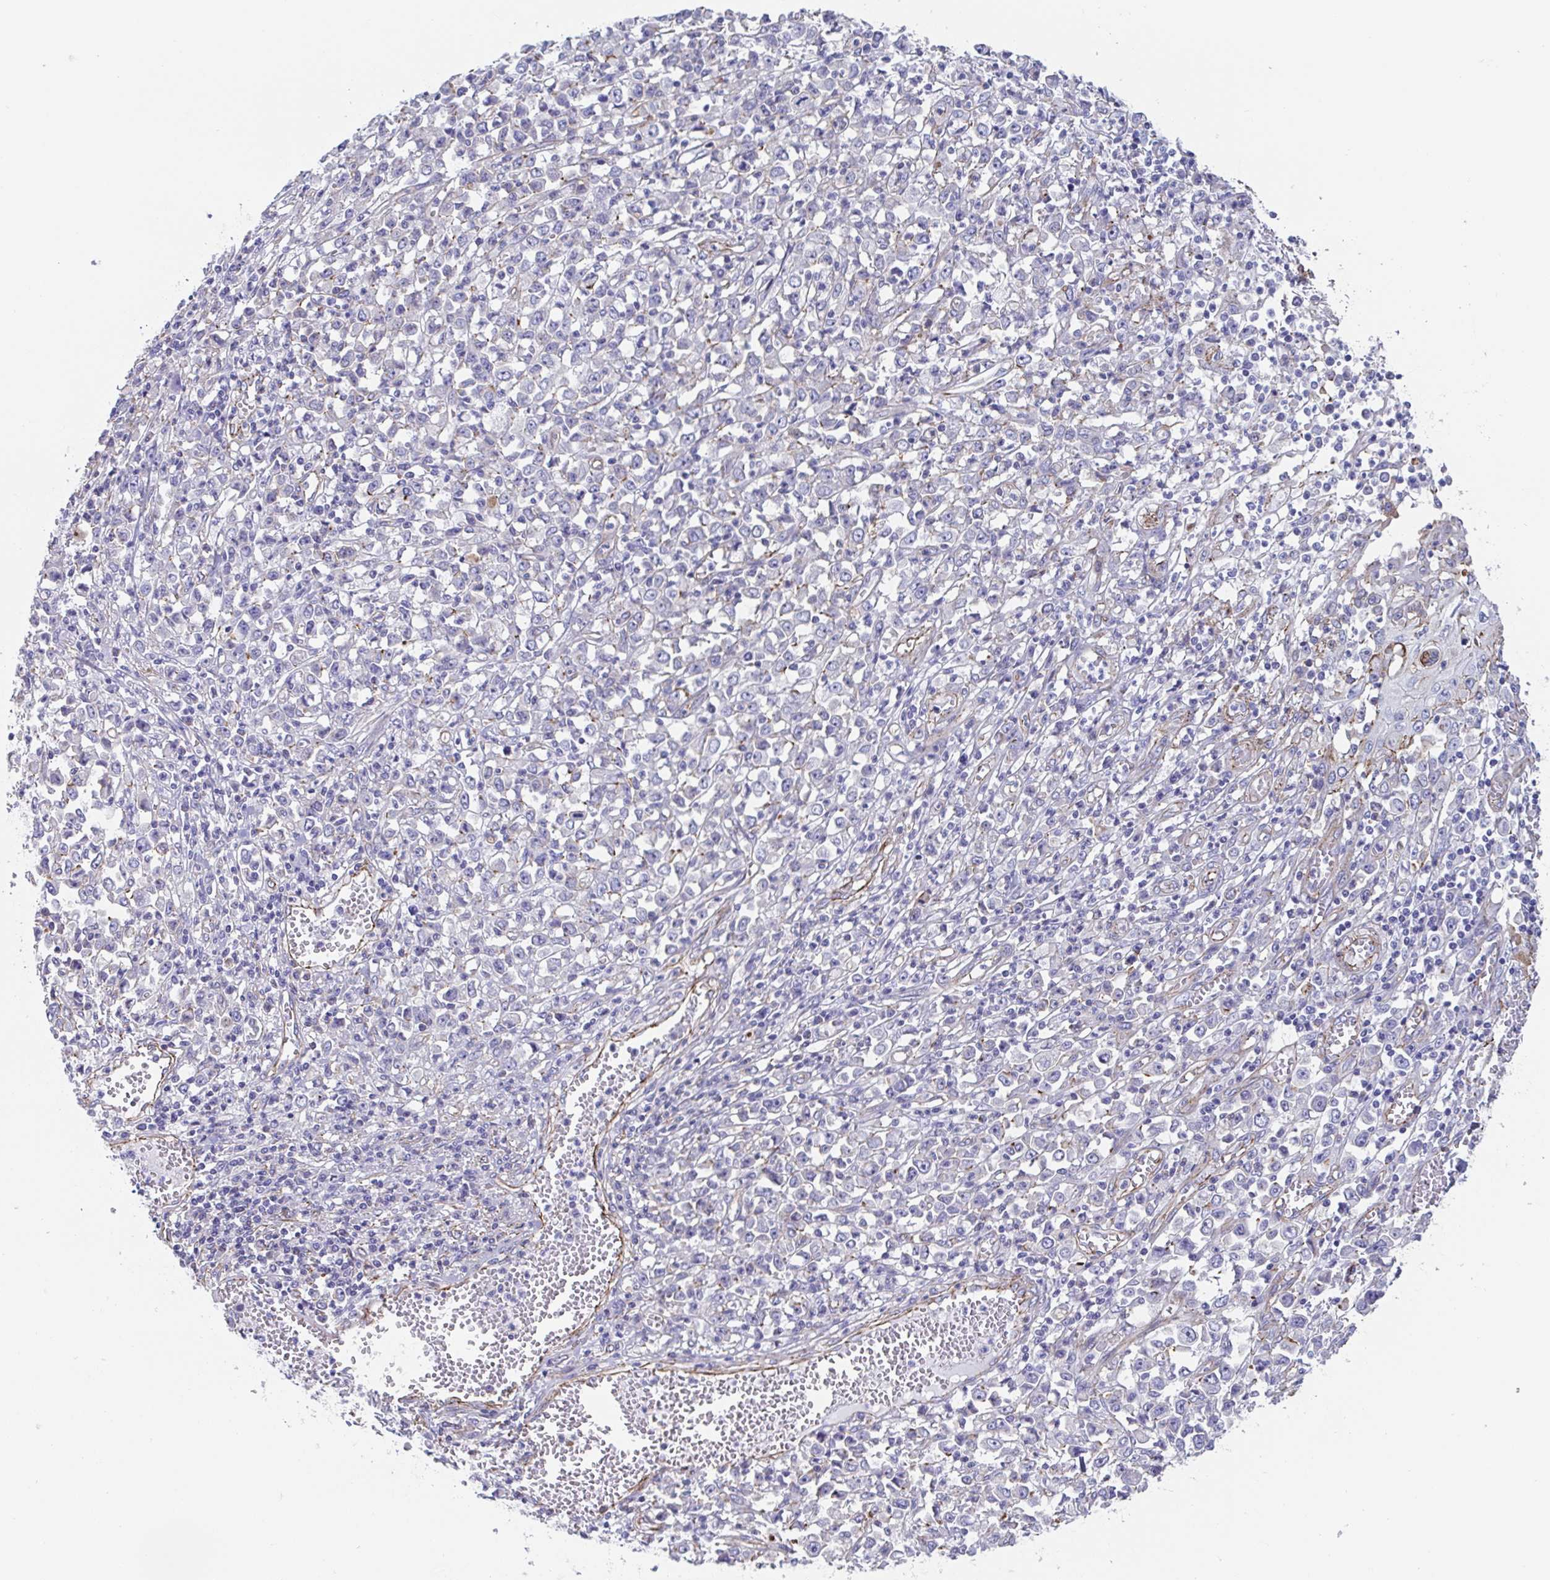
{"staining": {"intensity": "negative", "quantity": "none", "location": "none"}, "tissue": "stomach cancer", "cell_type": "Tumor cells", "image_type": "cancer", "snomed": [{"axis": "morphology", "description": "Adenocarcinoma, NOS"}, {"axis": "topography", "description": "Stomach, upper"}], "caption": "Immunohistochemistry (IHC) image of human stomach adenocarcinoma stained for a protein (brown), which demonstrates no expression in tumor cells. (Brightfield microscopy of DAB (3,3'-diaminobenzidine) immunohistochemistry (IHC) at high magnification).", "gene": "TRAM2", "patient": {"sex": "male", "age": 70}}